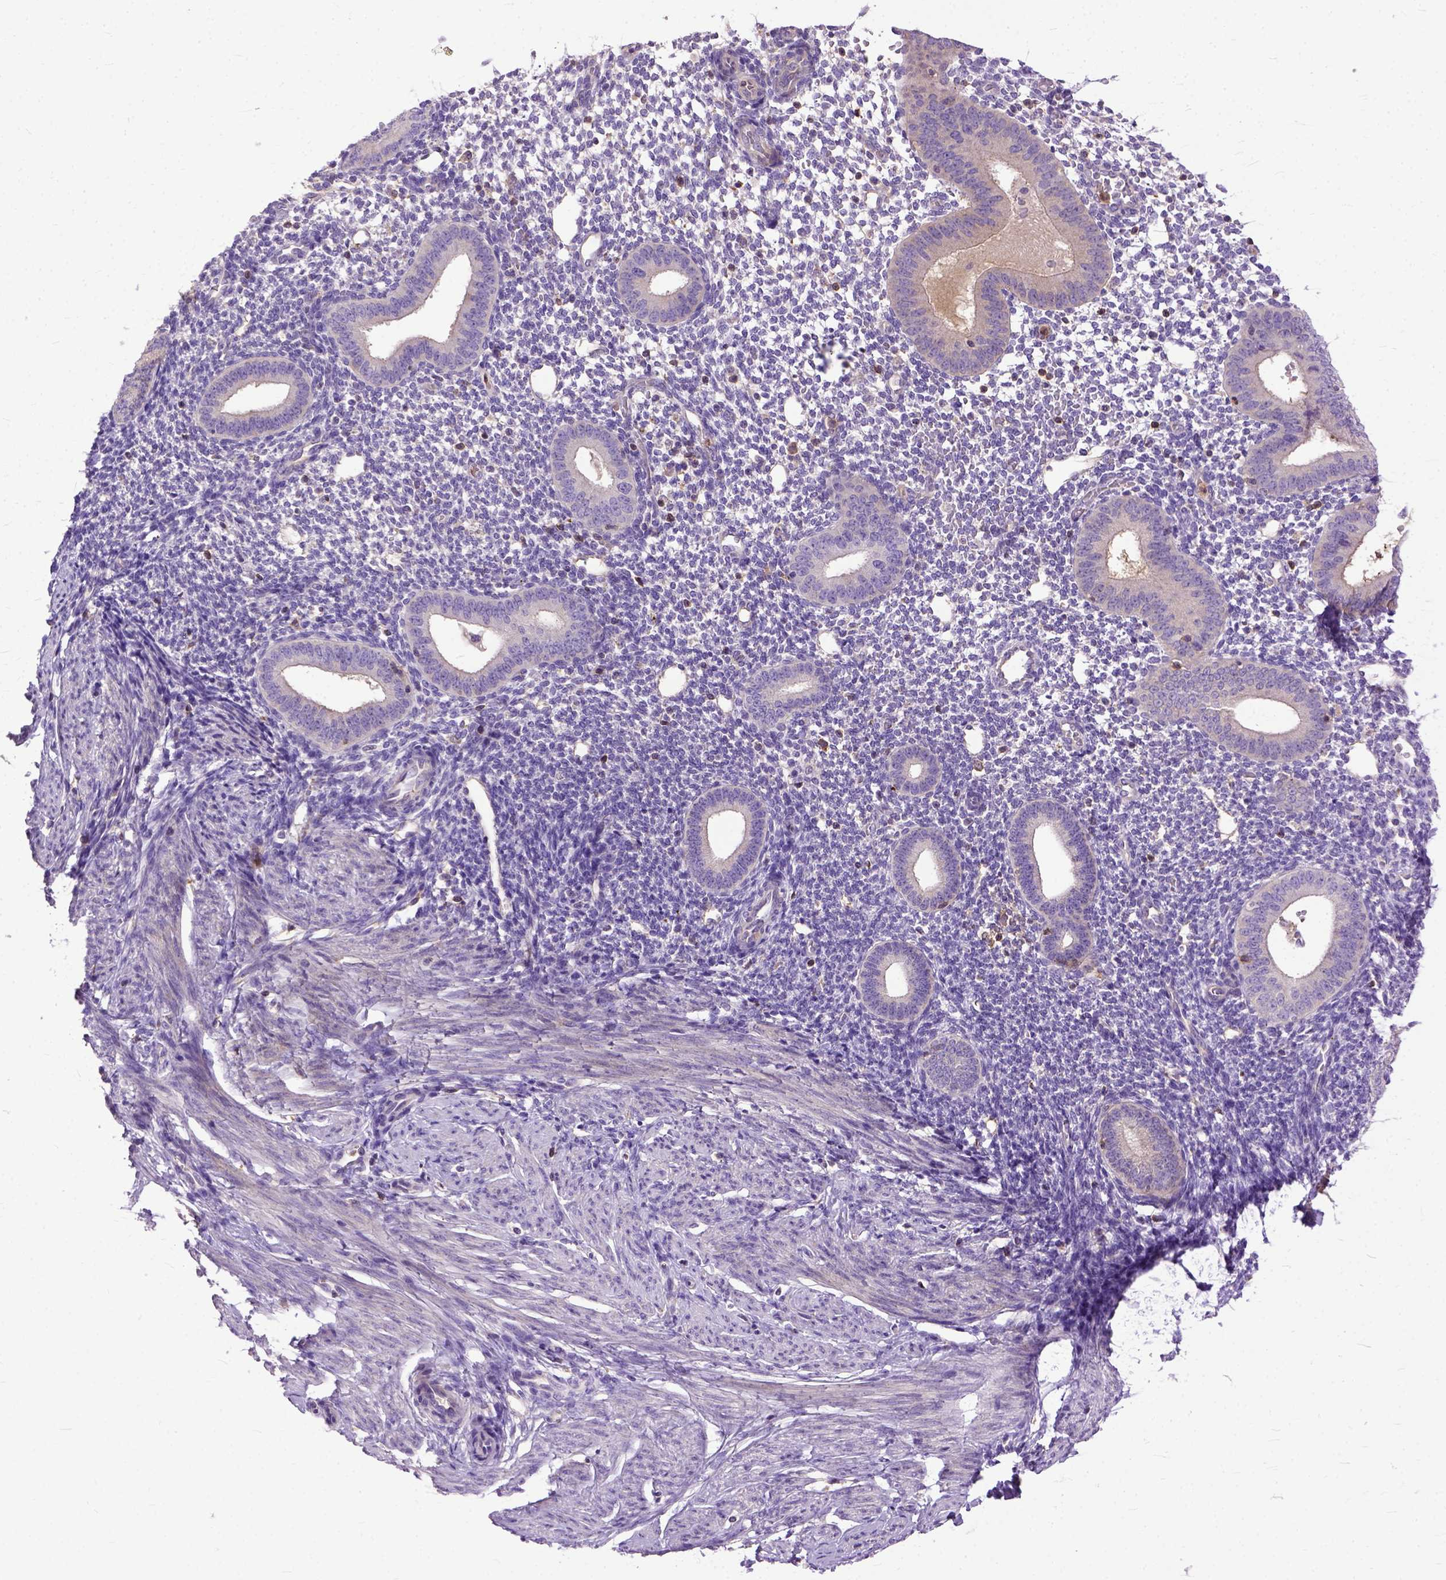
{"staining": {"intensity": "weak", "quantity": "<25%", "location": "cytoplasmic/membranous,nuclear"}, "tissue": "endometrium", "cell_type": "Cells in endometrial stroma", "image_type": "normal", "snomed": [{"axis": "morphology", "description": "Normal tissue, NOS"}, {"axis": "topography", "description": "Endometrium"}], "caption": "A photomicrograph of human endometrium is negative for staining in cells in endometrial stroma. Nuclei are stained in blue.", "gene": "NAMPT", "patient": {"sex": "female", "age": 40}}